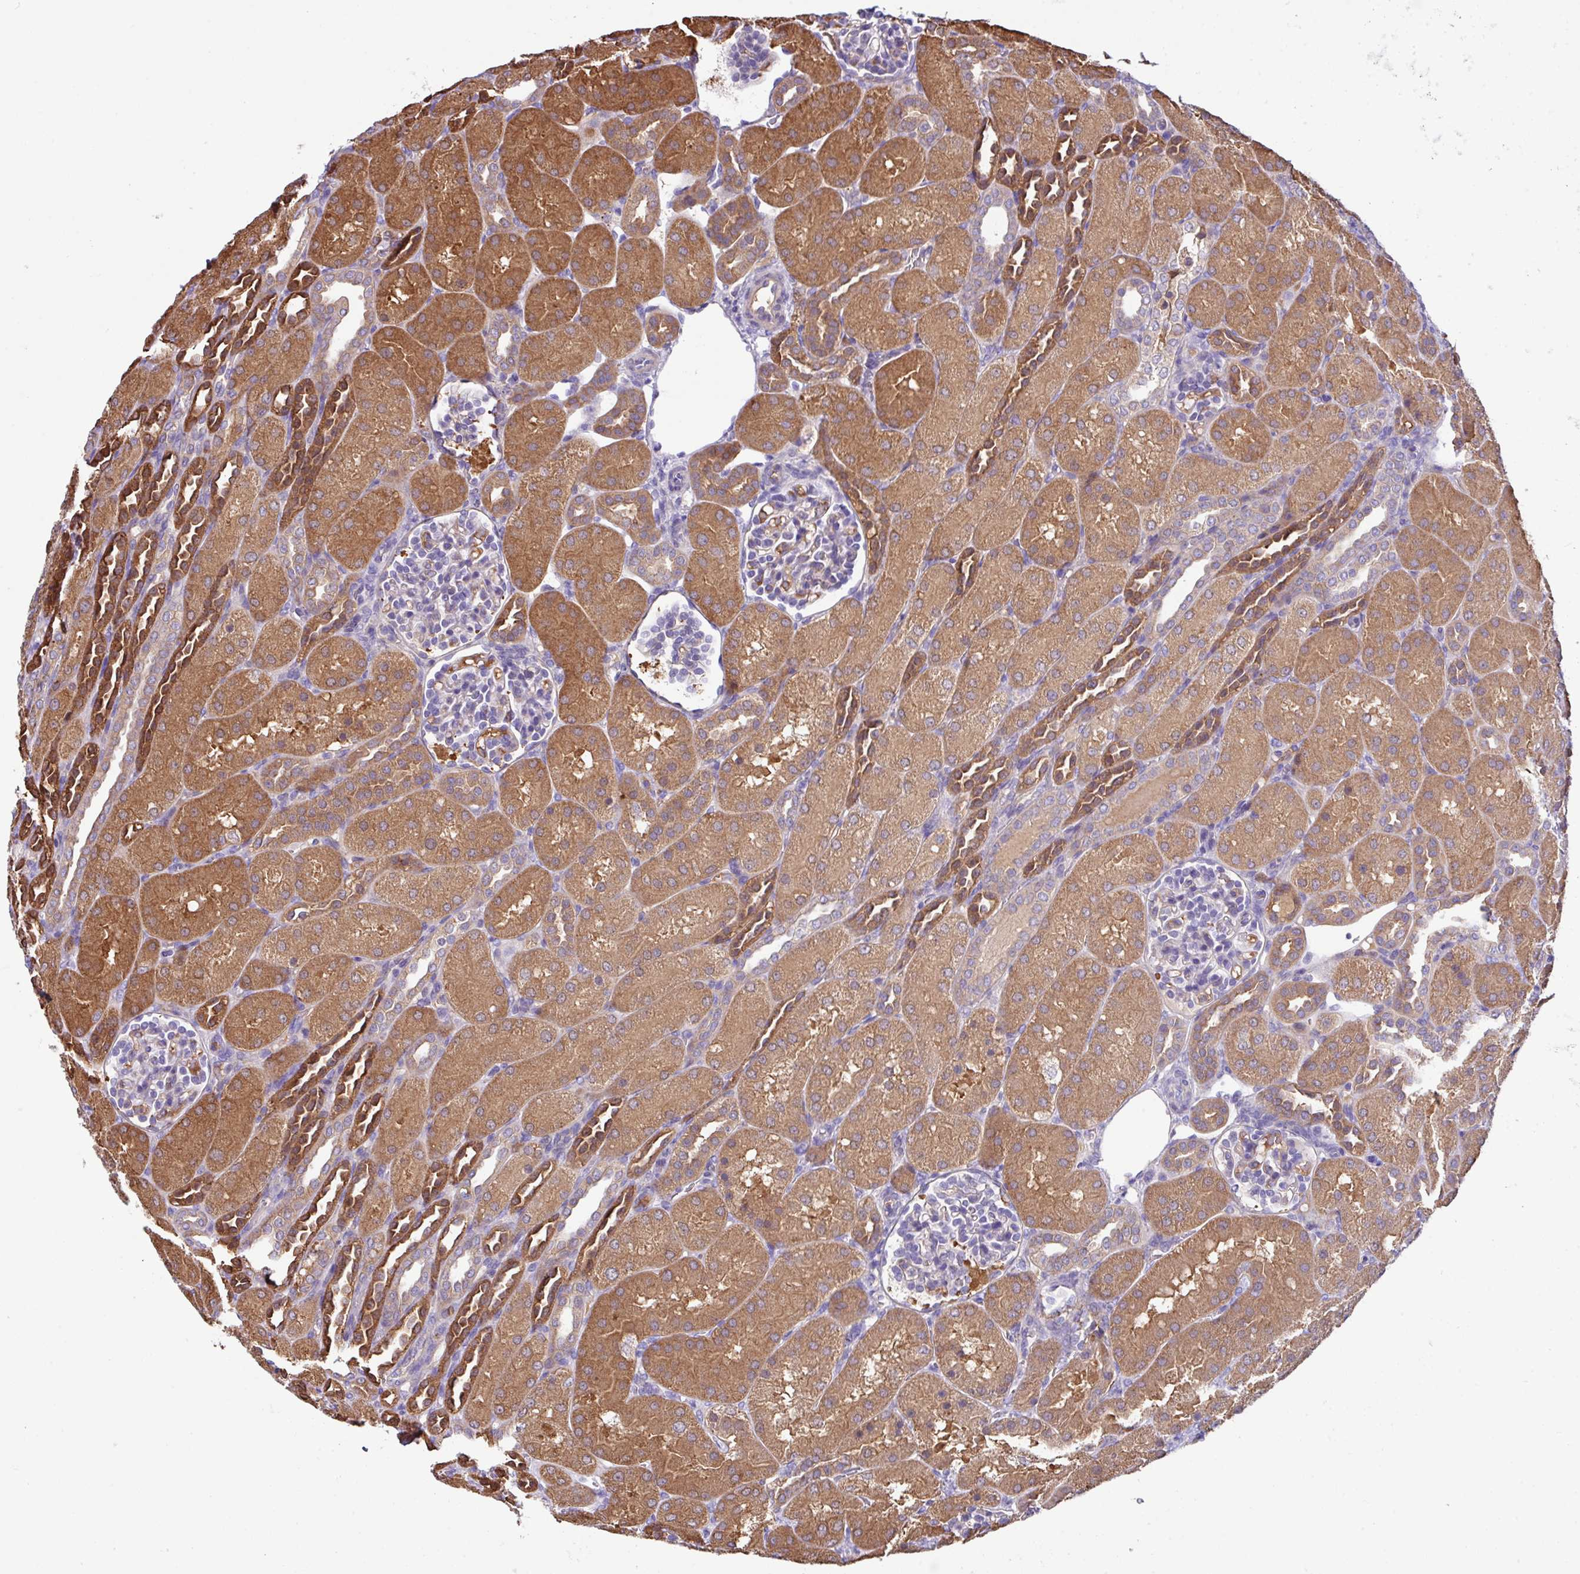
{"staining": {"intensity": "moderate", "quantity": "<25%", "location": "cytoplasmic/membranous"}, "tissue": "kidney", "cell_type": "Cells in glomeruli", "image_type": "normal", "snomed": [{"axis": "morphology", "description": "Normal tissue, NOS"}, {"axis": "topography", "description": "Kidney"}], "caption": "Immunohistochemical staining of normal kidney reveals low levels of moderate cytoplasmic/membranous staining in approximately <25% of cells in glomeruli.", "gene": "DNAL1", "patient": {"sex": "male", "age": 1}}